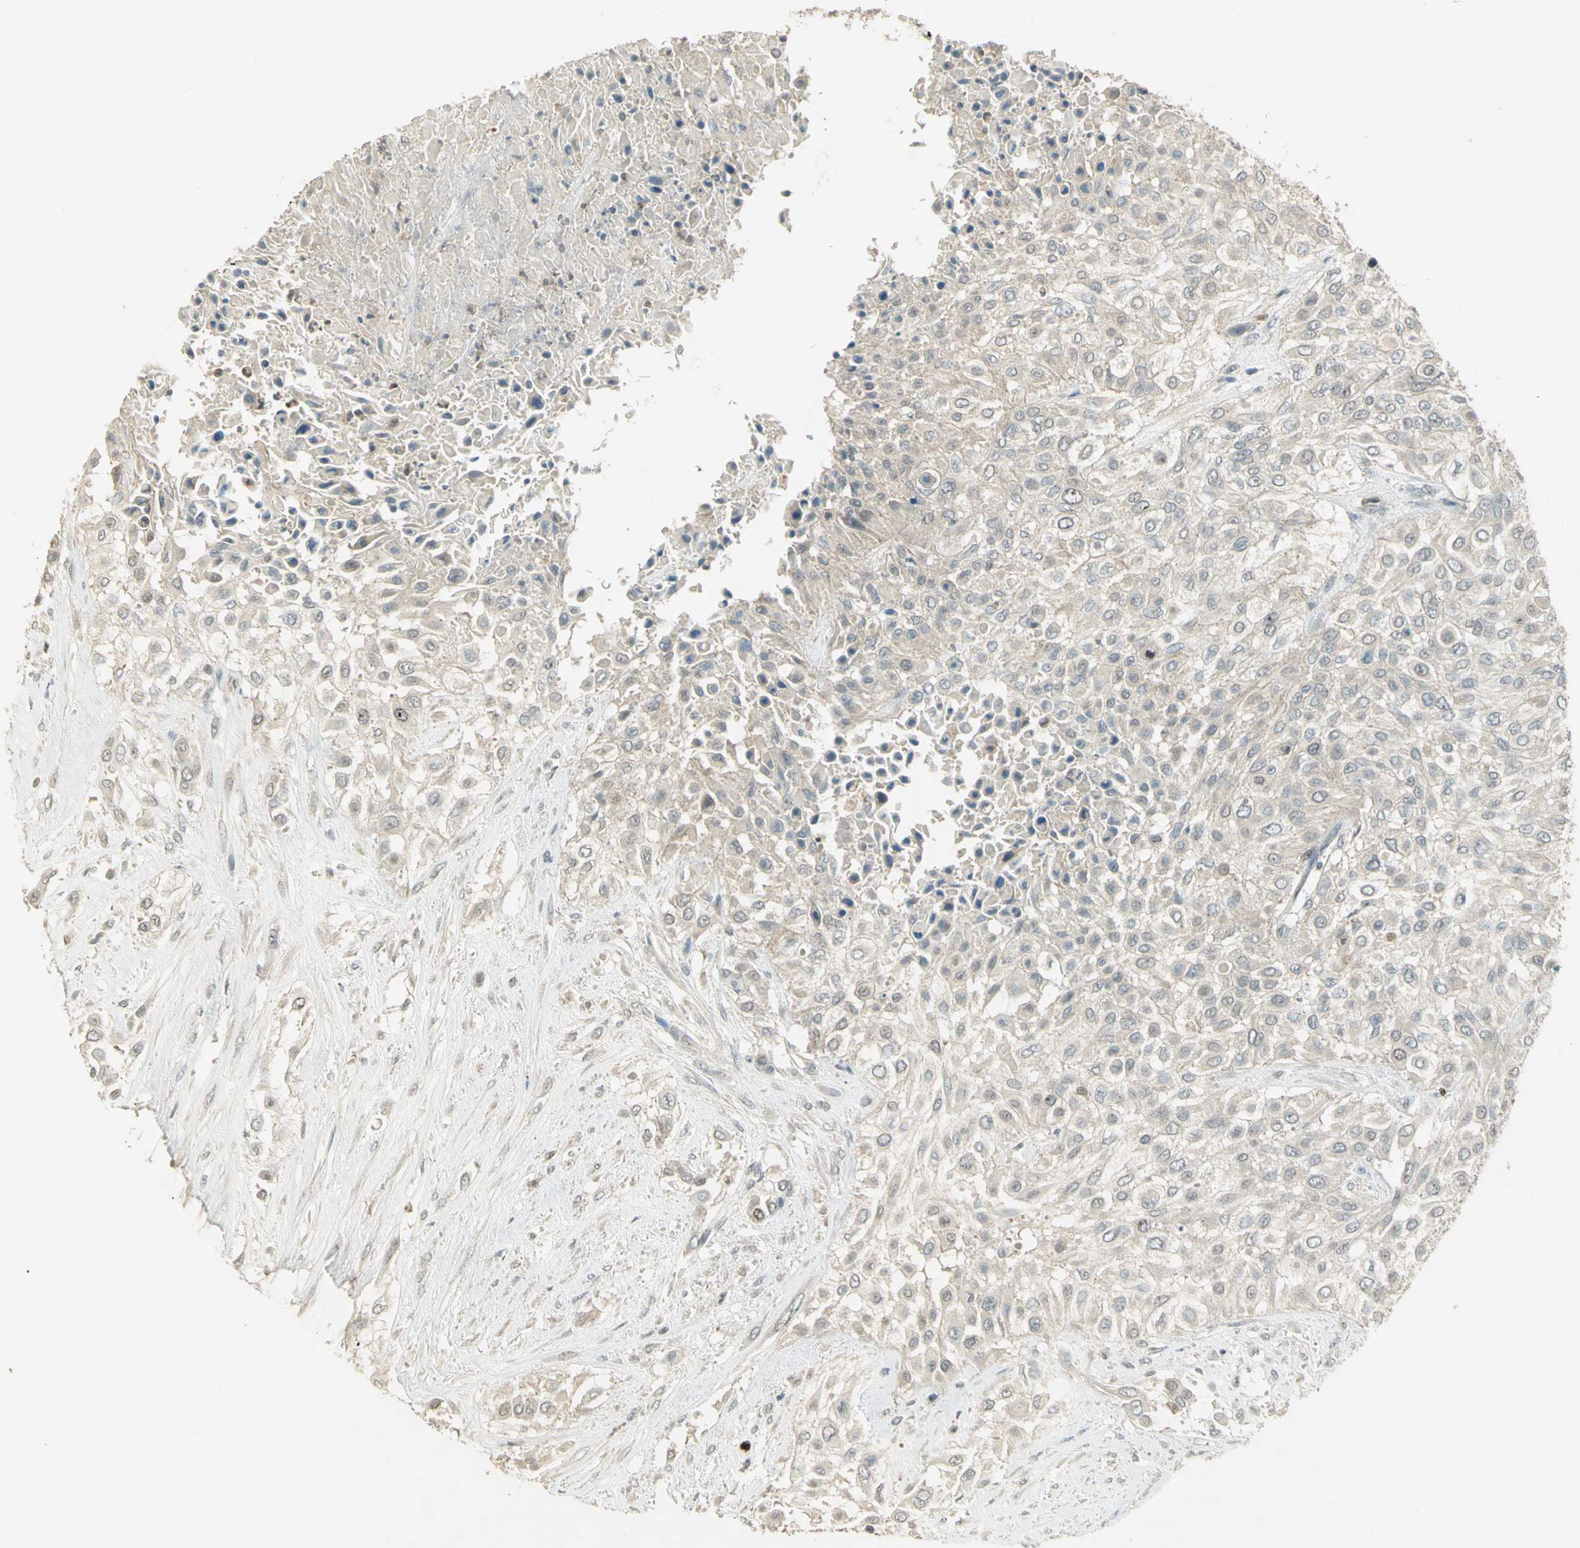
{"staining": {"intensity": "weak", "quantity": ">75%", "location": "cytoplasmic/membranous"}, "tissue": "urothelial cancer", "cell_type": "Tumor cells", "image_type": "cancer", "snomed": [{"axis": "morphology", "description": "Urothelial carcinoma, High grade"}, {"axis": "topography", "description": "Urinary bladder"}], "caption": "This histopathology image shows immunohistochemistry staining of human urothelial carcinoma (high-grade), with low weak cytoplasmic/membranous staining in about >75% of tumor cells.", "gene": "BIRC2", "patient": {"sex": "male", "age": 57}}